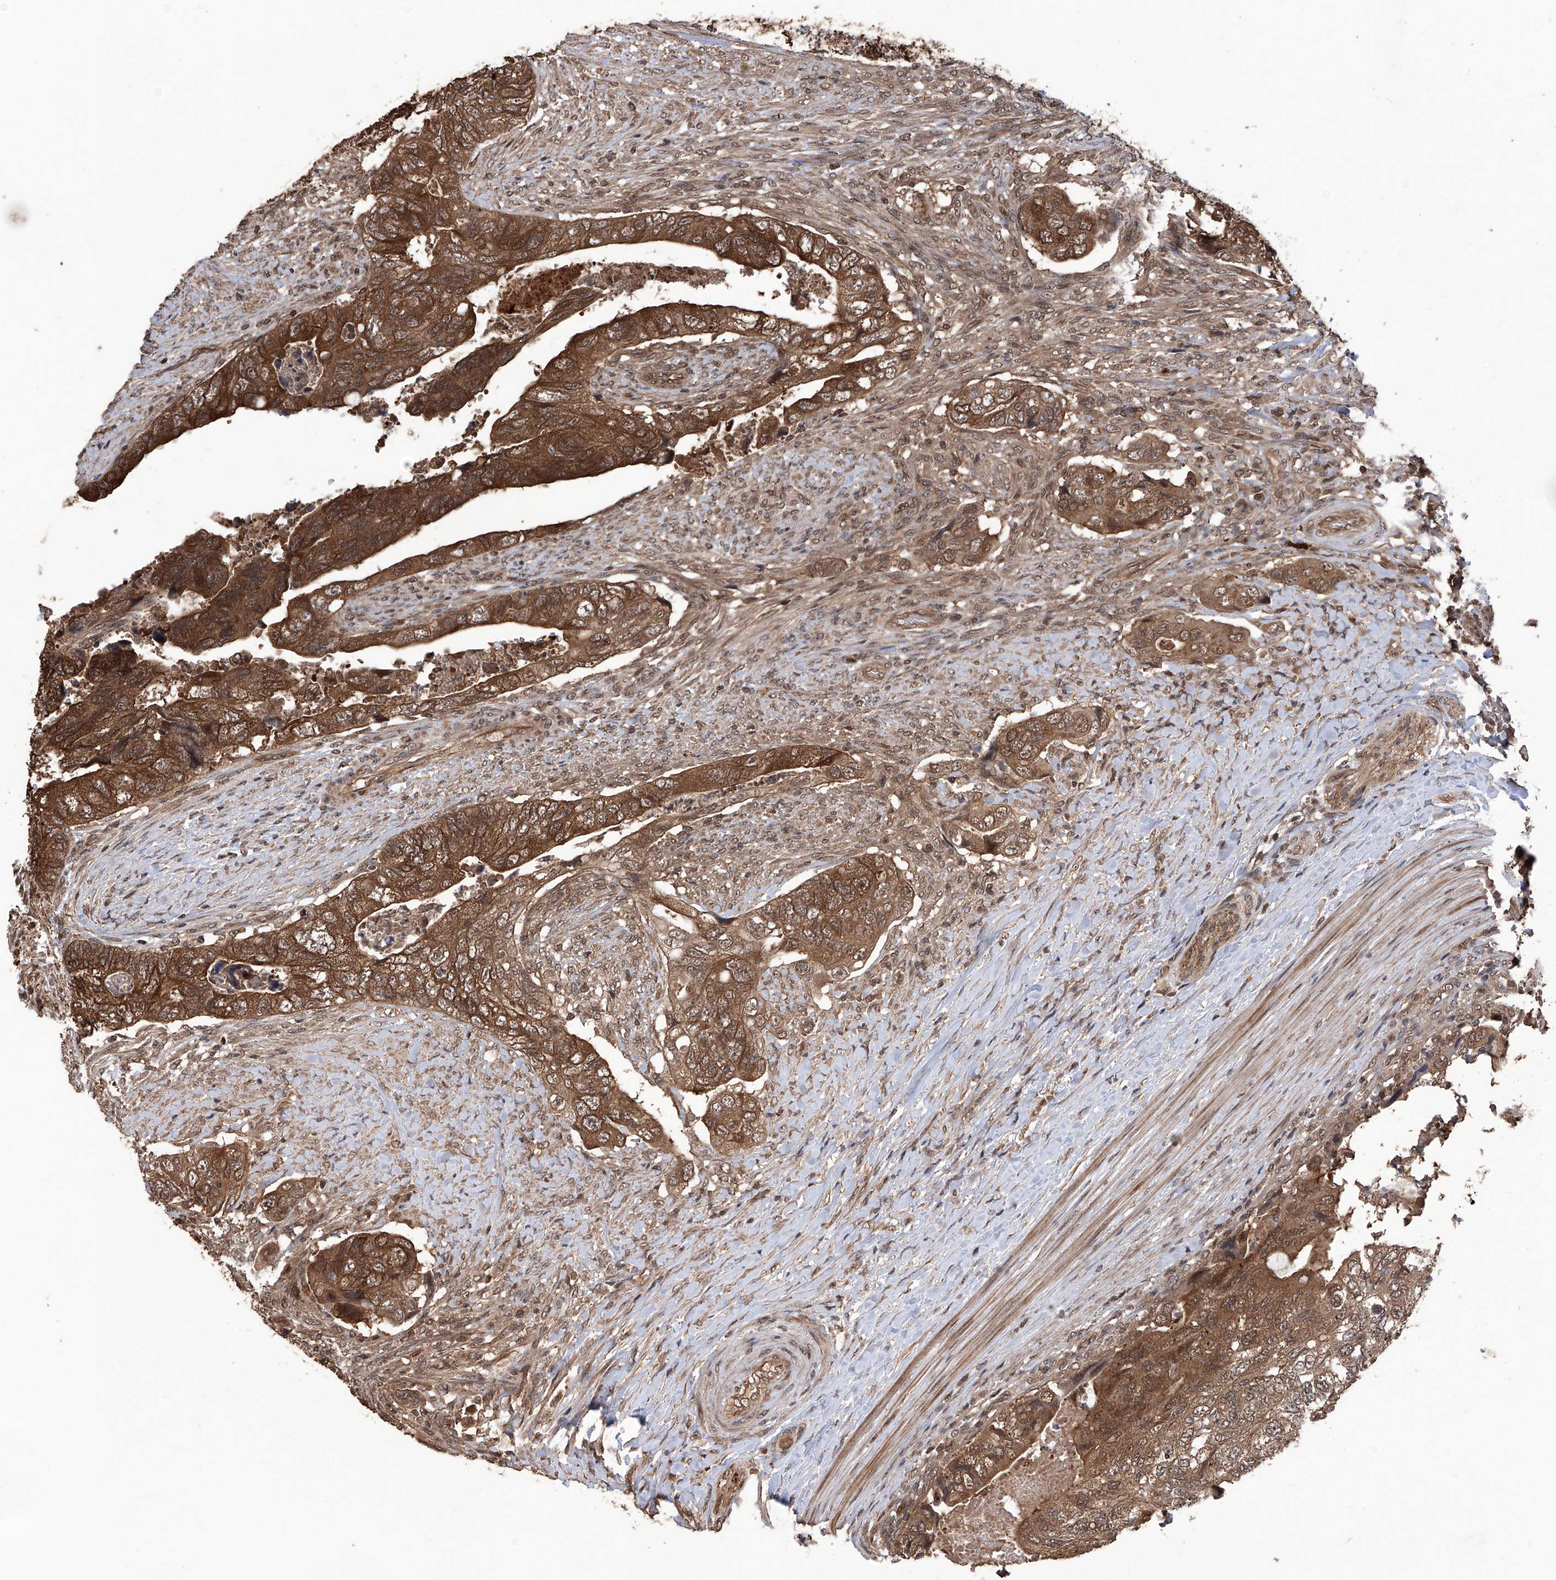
{"staining": {"intensity": "strong", "quantity": ">75%", "location": "cytoplasmic/membranous,nuclear"}, "tissue": "colorectal cancer", "cell_type": "Tumor cells", "image_type": "cancer", "snomed": [{"axis": "morphology", "description": "Adenocarcinoma, NOS"}, {"axis": "topography", "description": "Rectum"}], "caption": "Colorectal cancer (adenocarcinoma) stained for a protein (brown) displays strong cytoplasmic/membranous and nuclear positive expression in approximately >75% of tumor cells.", "gene": "LYSMD4", "patient": {"sex": "male", "age": 63}}